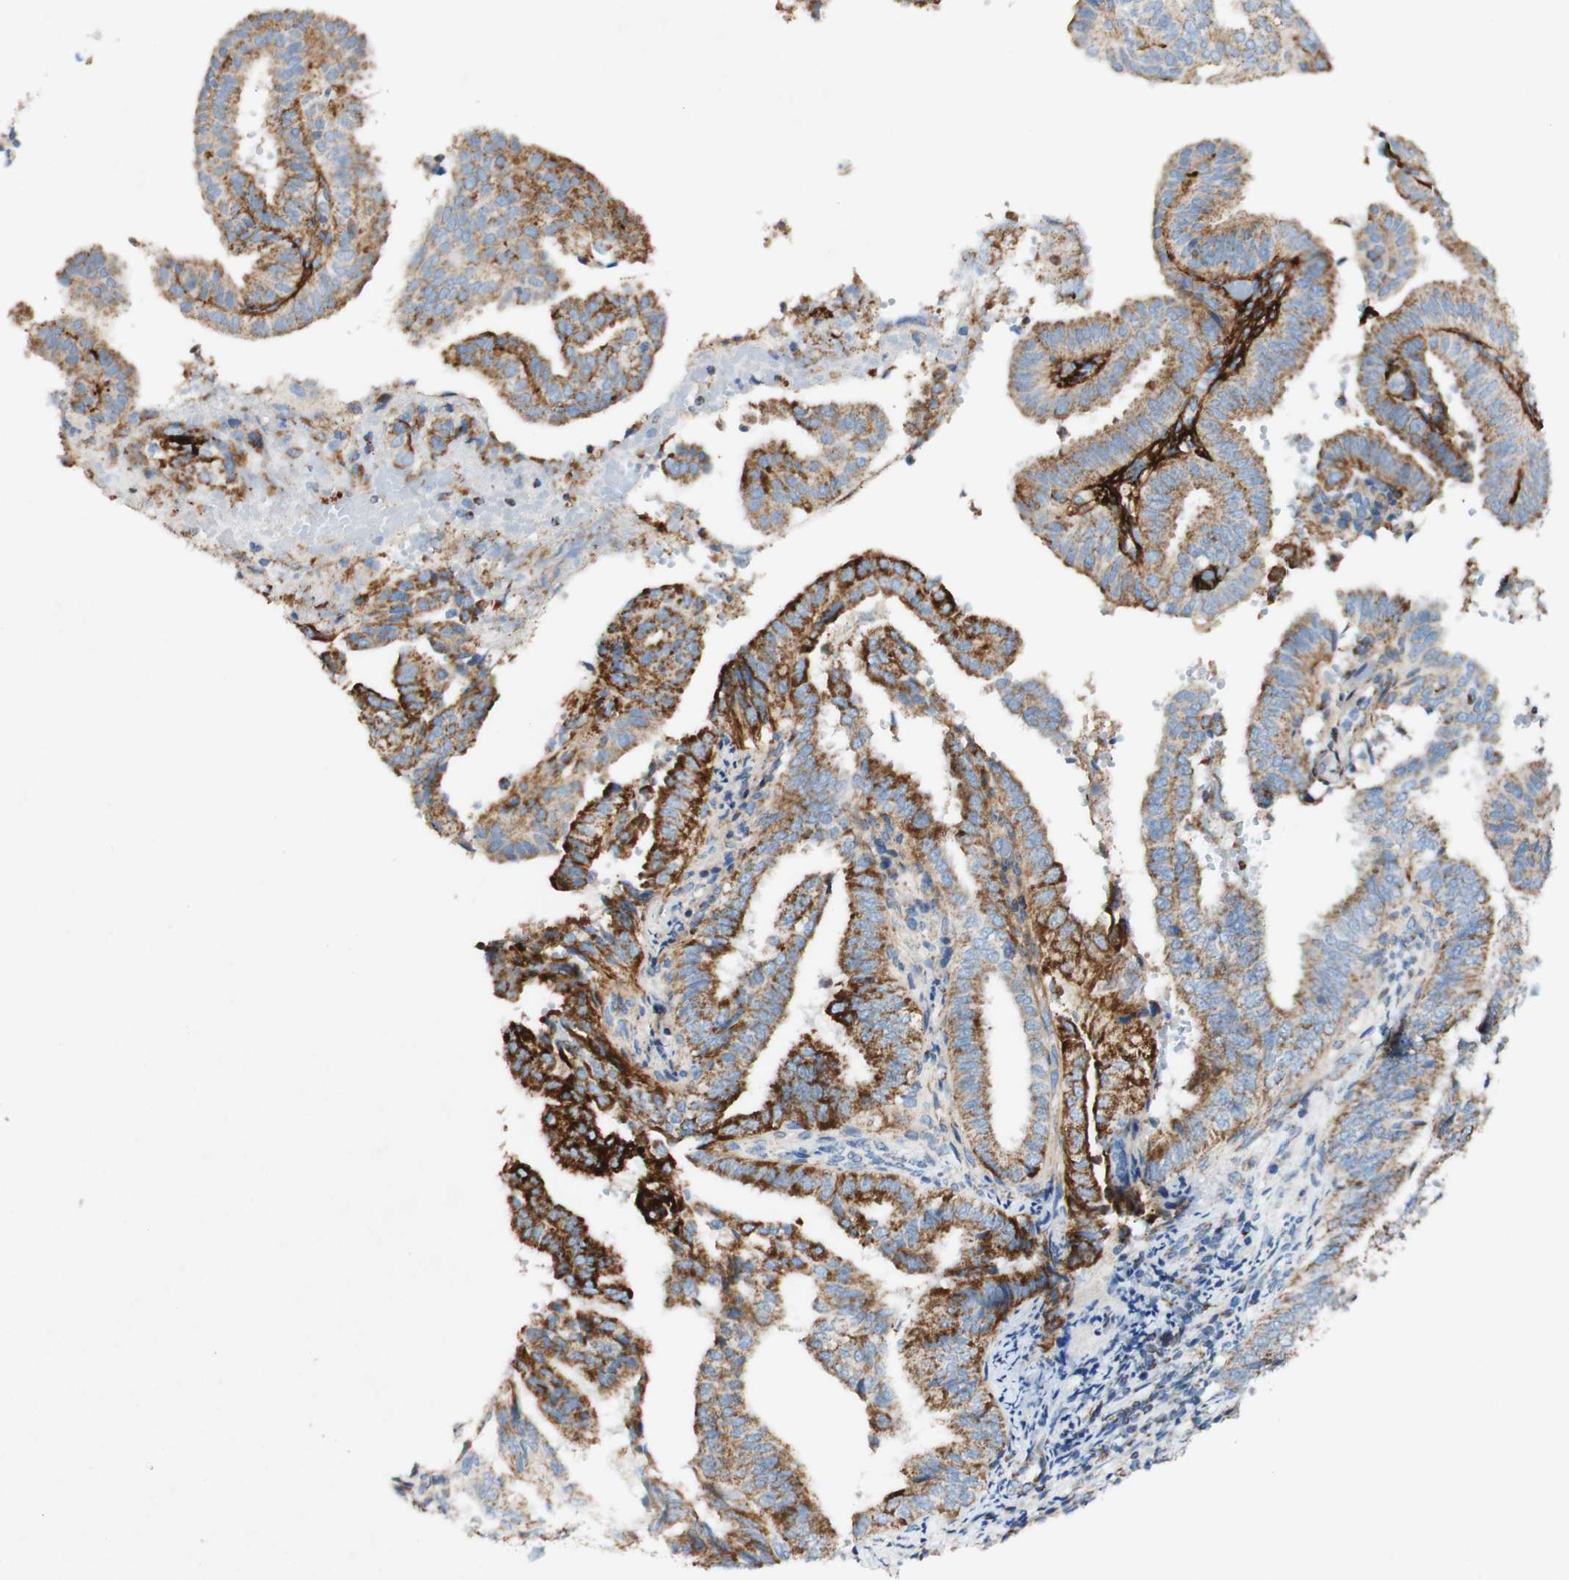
{"staining": {"intensity": "strong", "quantity": ">75%", "location": "cytoplasmic/membranous"}, "tissue": "endometrial cancer", "cell_type": "Tumor cells", "image_type": "cancer", "snomed": [{"axis": "morphology", "description": "Adenocarcinoma, NOS"}, {"axis": "topography", "description": "Endometrium"}], "caption": "This micrograph exhibits immunohistochemistry (IHC) staining of human endometrial cancer (adenocarcinoma), with high strong cytoplasmic/membranous positivity in approximately >75% of tumor cells.", "gene": "OXCT1", "patient": {"sex": "female", "age": 58}}